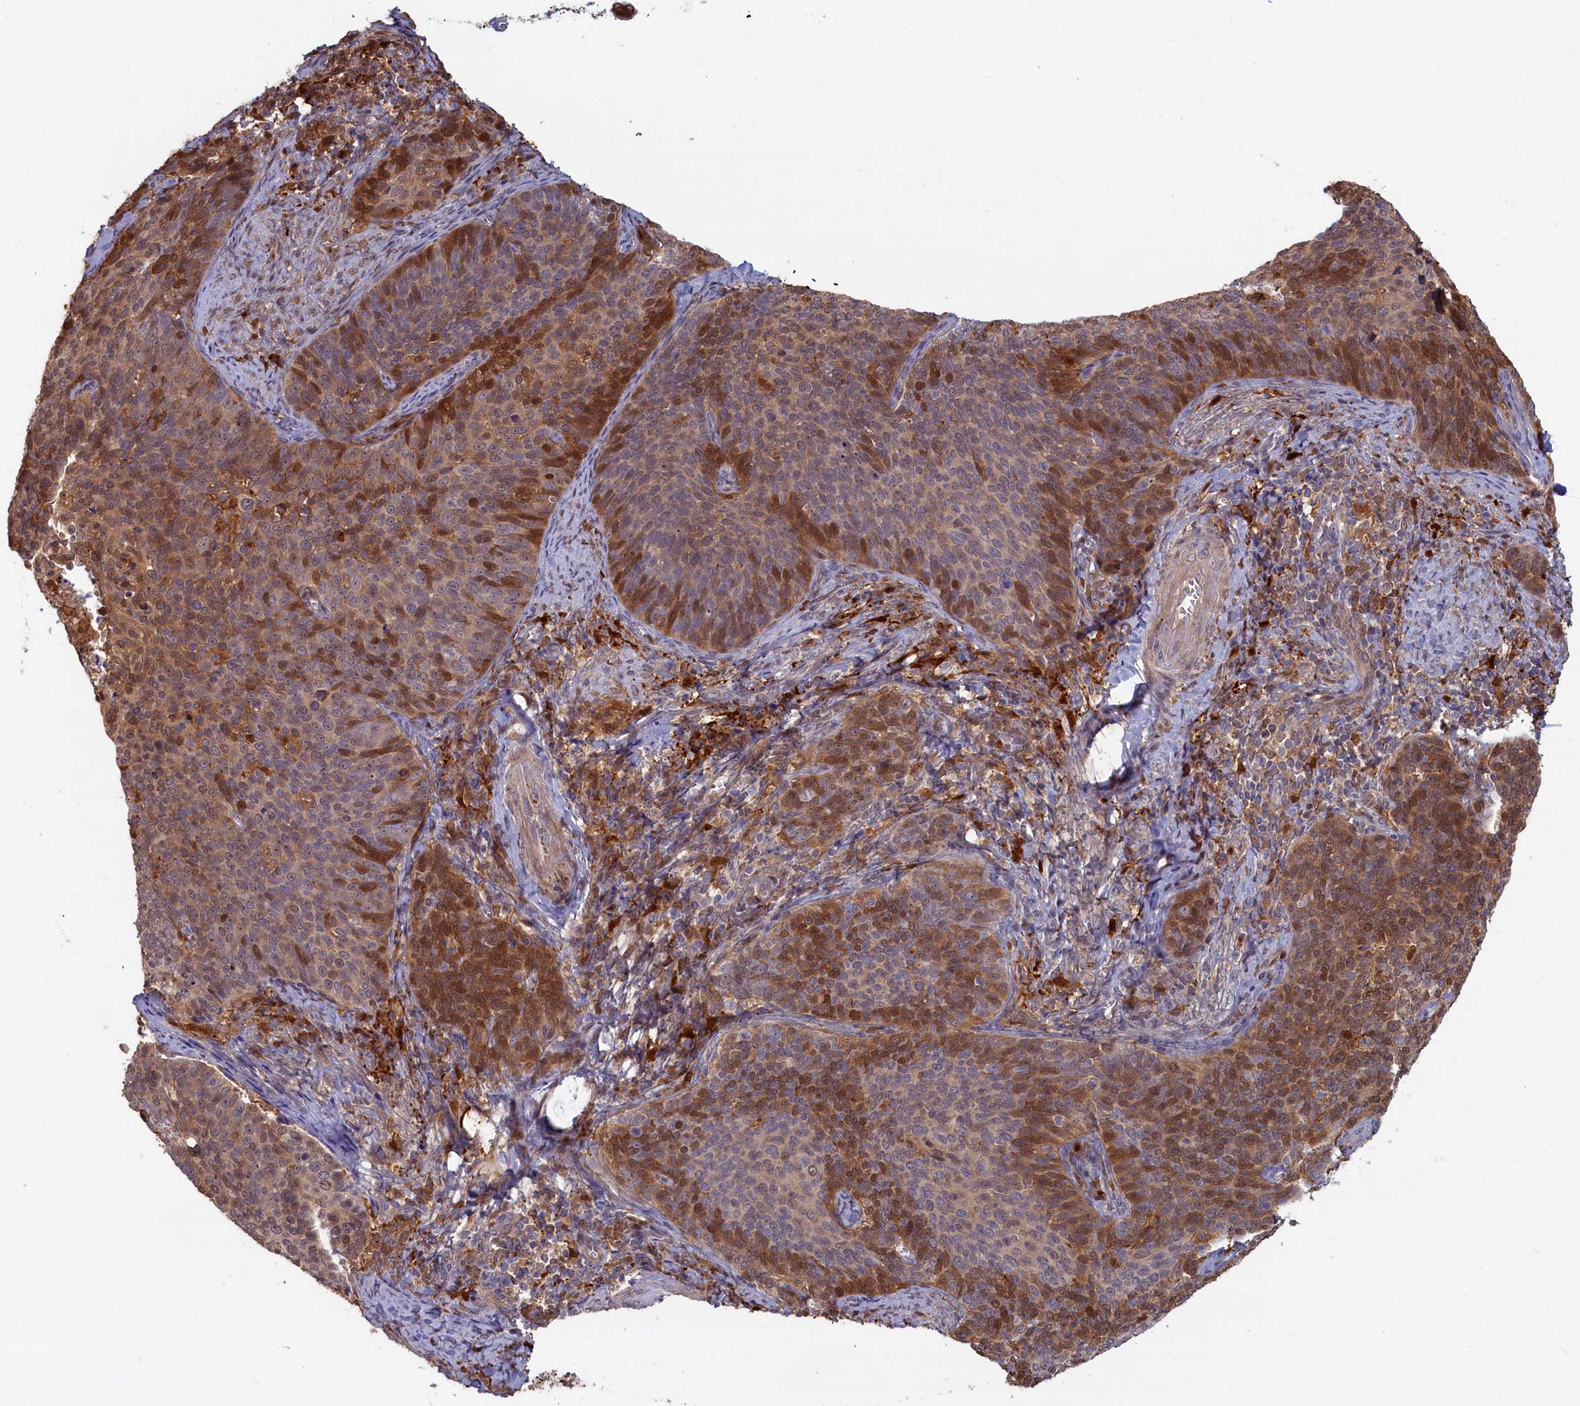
{"staining": {"intensity": "moderate", "quantity": "25%-75%", "location": "cytoplasmic/membranous,nuclear"}, "tissue": "cervical cancer", "cell_type": "Tumor cells", "image_type": "cancer", "snomed": [{"axis": "morphology", "description": "Normal tissue, NOS"}, {"axis": "morphology", "description": "Squamous cell carcinoma, NOS"}, {"axis": "topography", "description": "Cervix"}], "caption": "A histopathology image showing moderate cytoplasmic/membranous and nuclear expression in about 25%-75% of tumor cells in cervical squamous cell carcinoma, as visualized by brown immunohistochemical staining.", "gene": "BLVRB", "patient": {"sex": "female", "age": 39}}